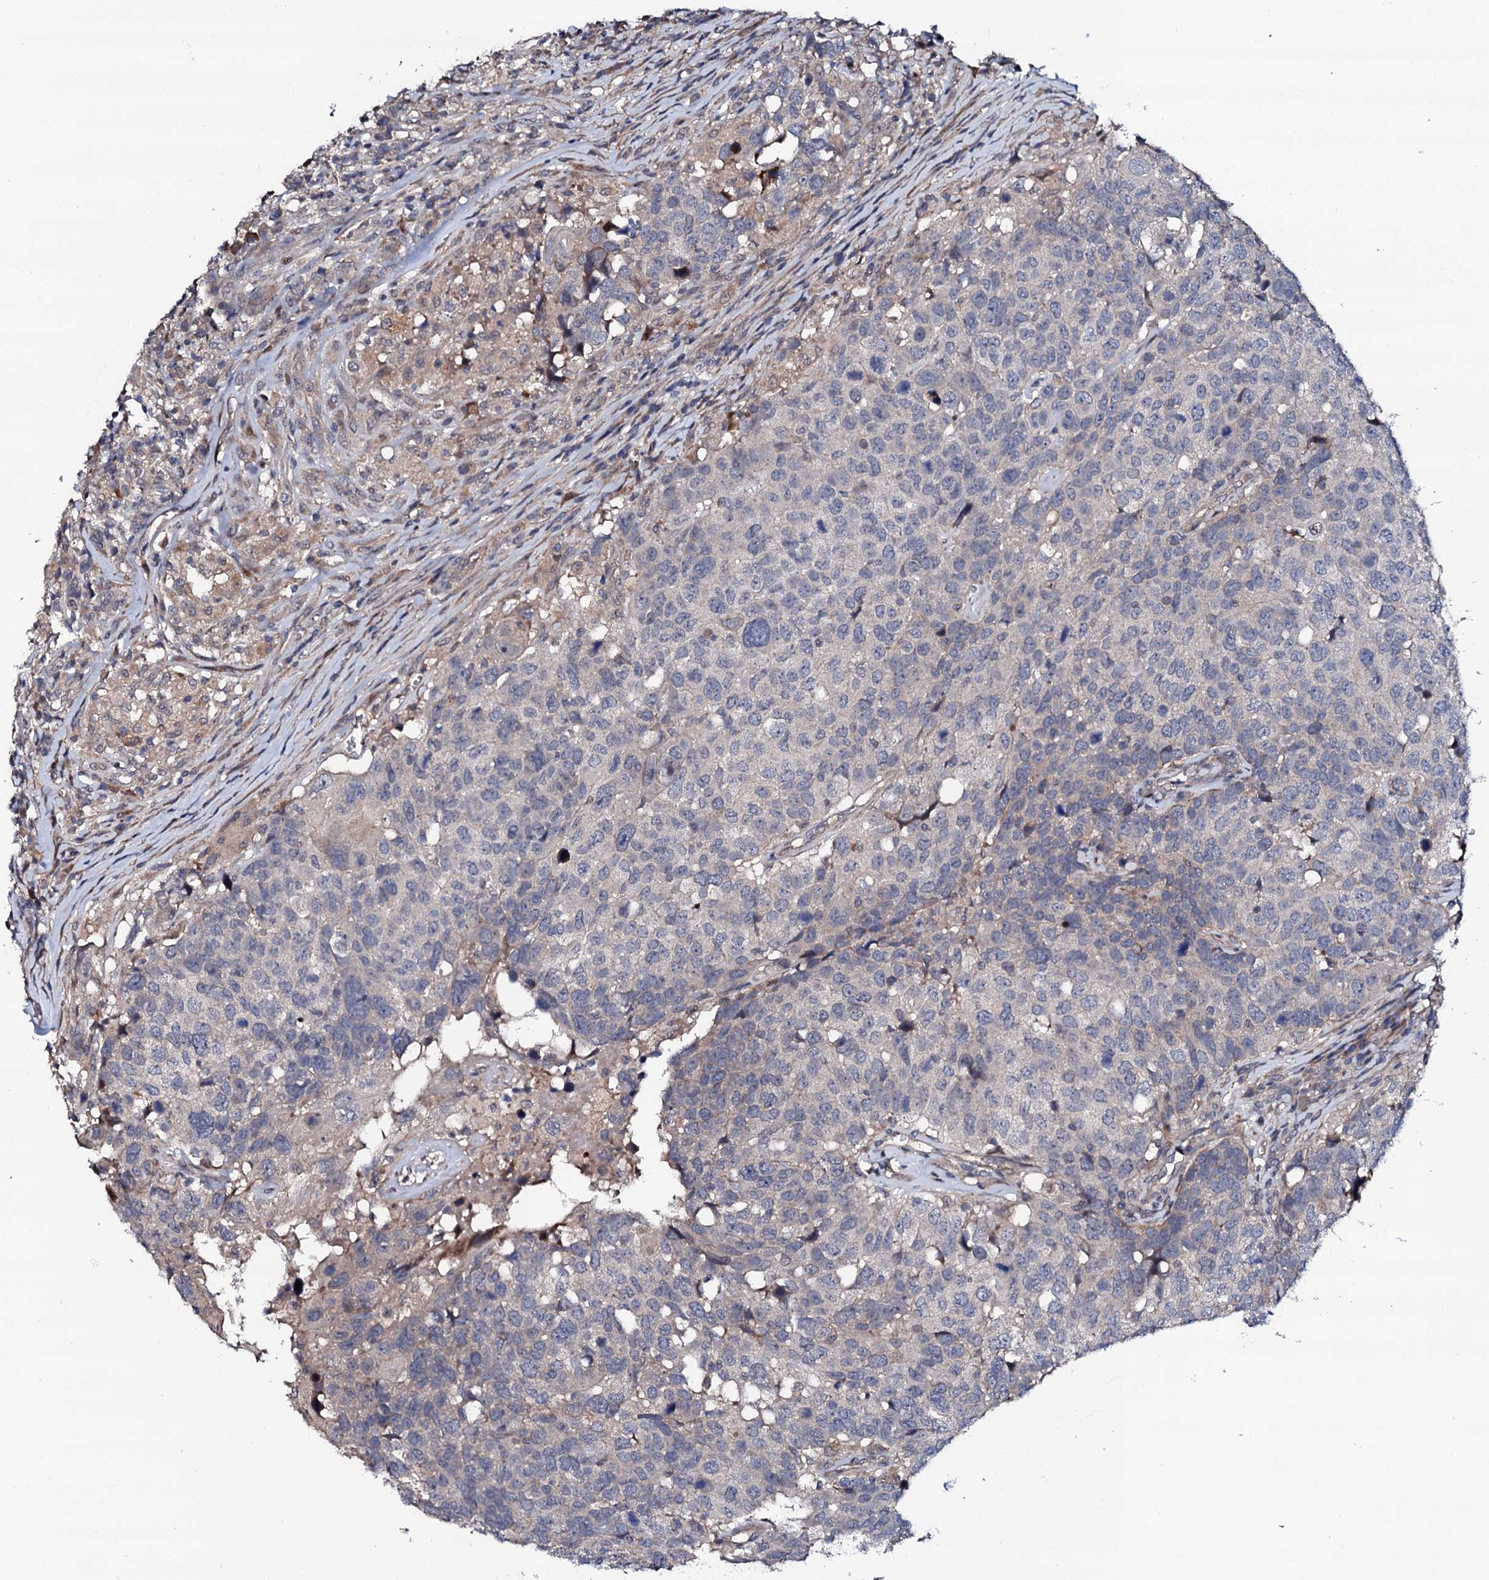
{"staining": {"intensity": "negative", "quantity": "none", "location": "none"}, "tissue": "head and neck cancer", "cell_type": "Tumor cells", "image_type": "cancer", "snomed": [{"axis": "morphology", "description": "Squamous cell carcinoma, NOS"}, {"axis": "topography", "description": "Head-Neck"}], "caption": "DAB immunohistochemical staining of head and neck squamous cell carcinoma exhibits no significant positivity in tumor cells. (DAB immunohistochemistry (IHC) visualized using brightfield microscopy, high magnification).", "gene": "CIAO2A", "patient": {"sex": "male", "age": 66}}